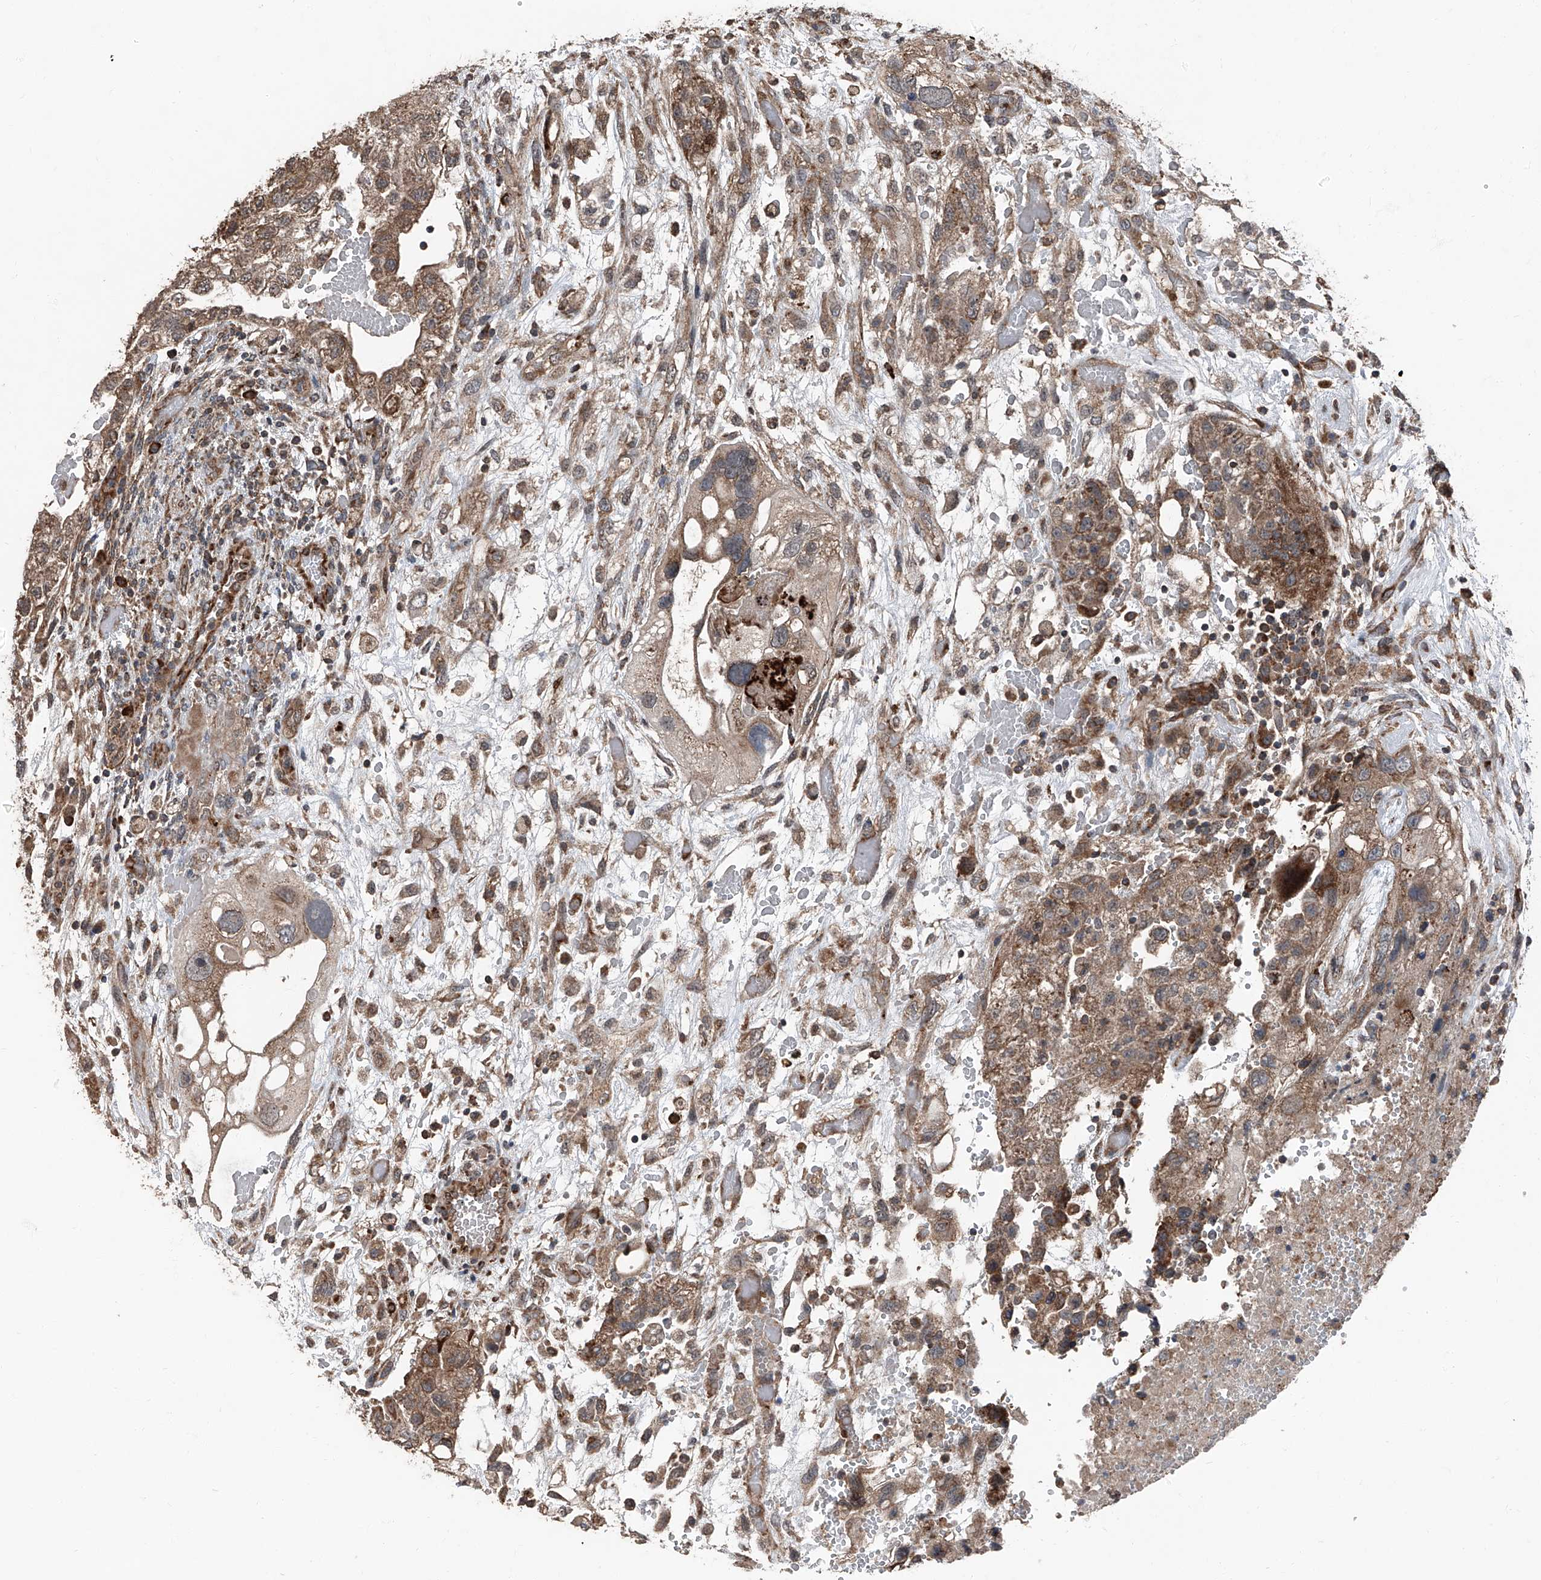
{"staining": {"intensity": "moderate", "quantity": ">75%", "location": "cytoplasmic/membranous"}, "tissue": "testis cancer", "cell_type": "Tumor cells", "image_type": "cancer", "snomed": [{"axis": "morphology", "description": "Carcinoma, Embryonal, NOS"}, {"axis": "topography", "description": "Testis"}], "caption": "This is a photomicrograph of immunohistochemistry (IHC) staining of embryonal carcinoma (testis), which shows moderate staining in the cytoplasmic/membranous of tumor cells.", "gene": "LIMK1", "patient": {"sex": "male", "age": 36}}